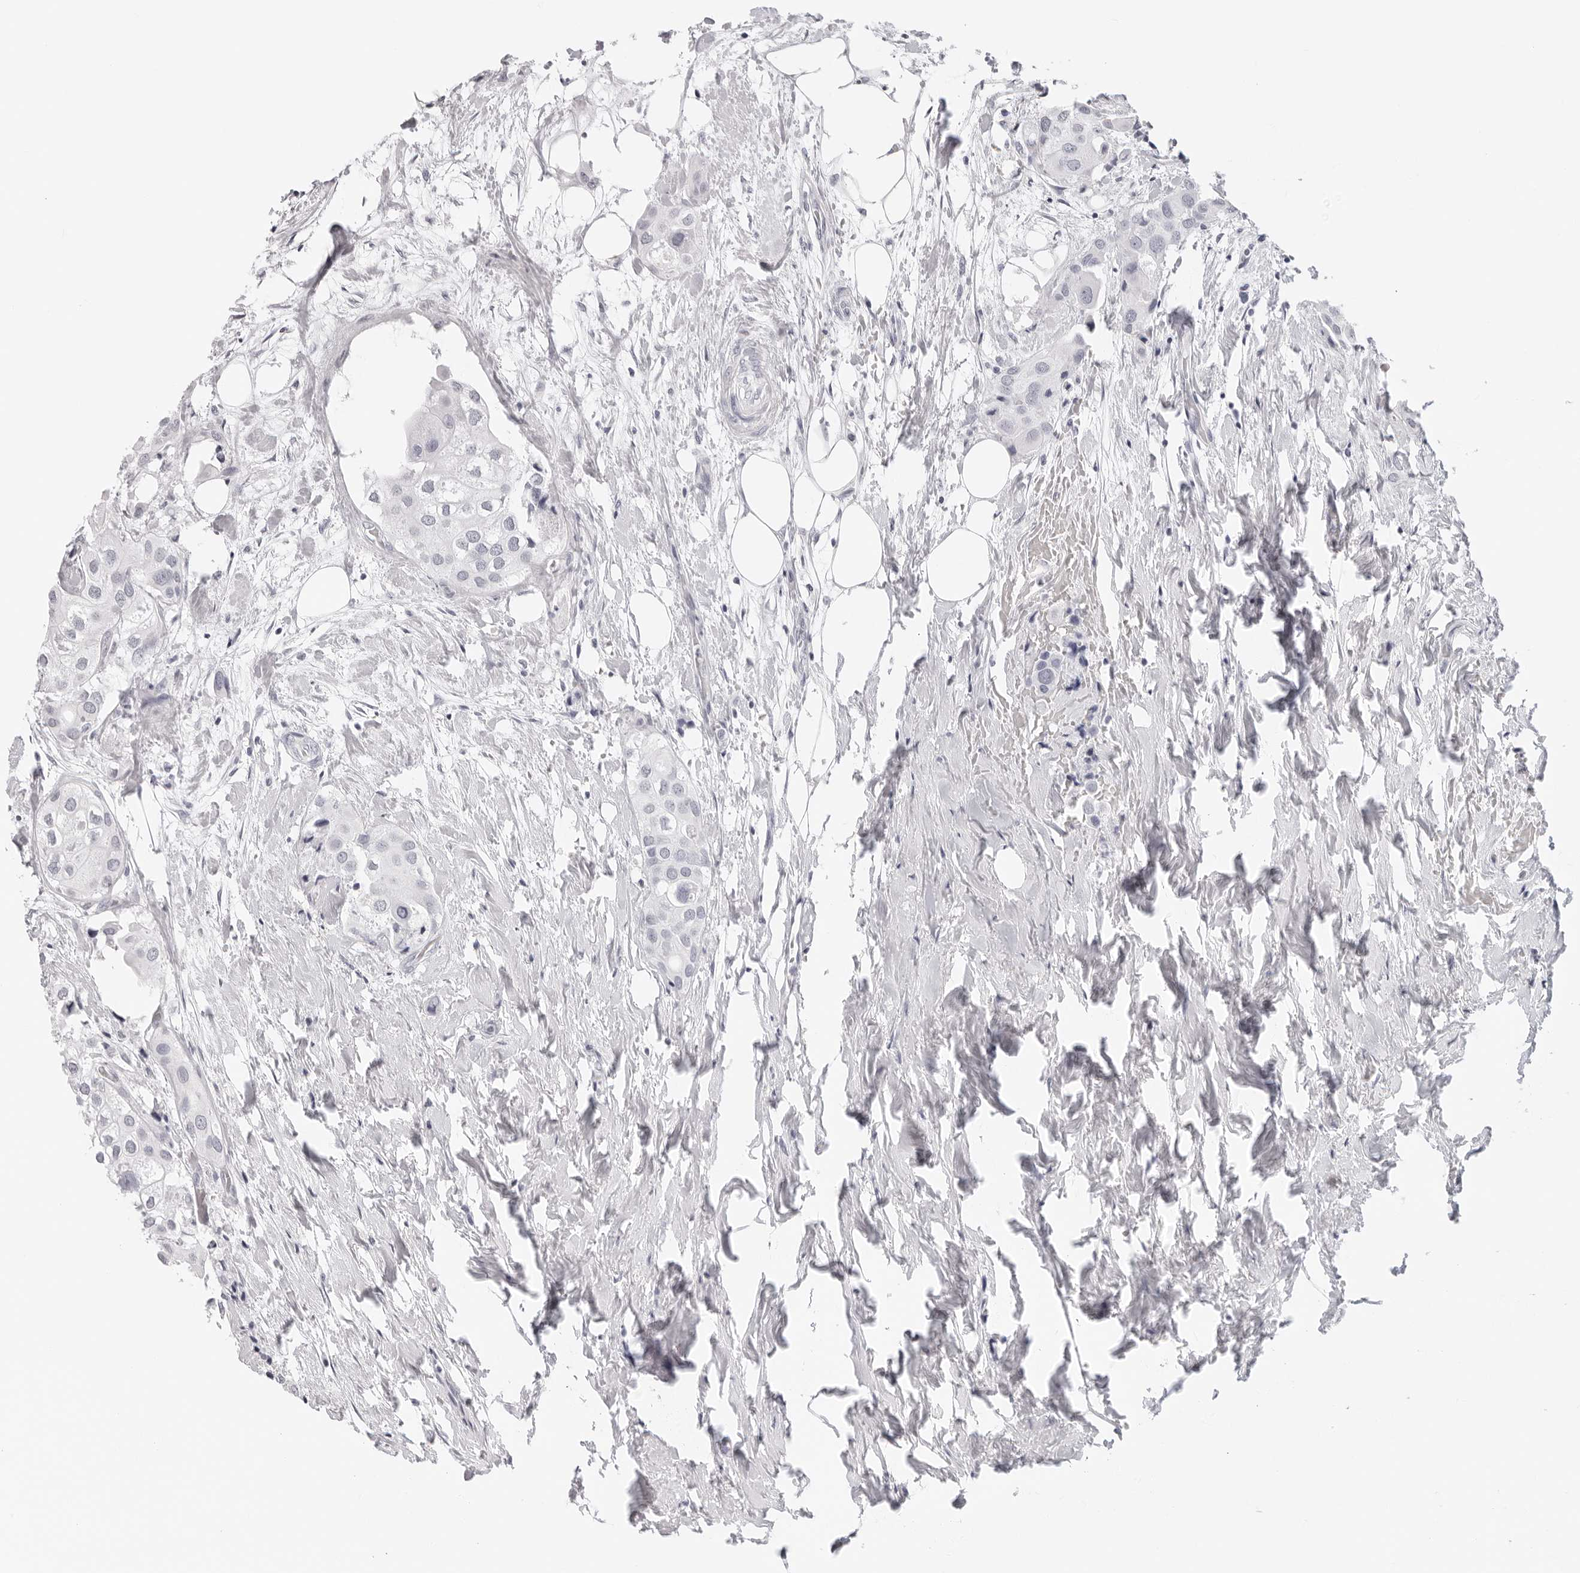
{"staining": {"intensity": "negative", "quantity": "none", "location": "none"}, "tissue": "urothelial cancer", "cell_type": "Tumor cells", "image_type": "cancer", "snomed": [{"axis": "morphology", "description": "Urothelial carcinoma, High grade"}, {"axis": "topography", "description": "Urinary bladder"}], "caption": "A photomicrograph of high-grade urothelial carcinoma stained for a protein reveals no brown staining in tumor cells. Brightfield microscopy of immunohistochemistry stained with DAB (brown) and hematoxylin (blue), captured at high magnification.", "gene": "AGMAT", "patient": {"sex": "male", "age": 64}}